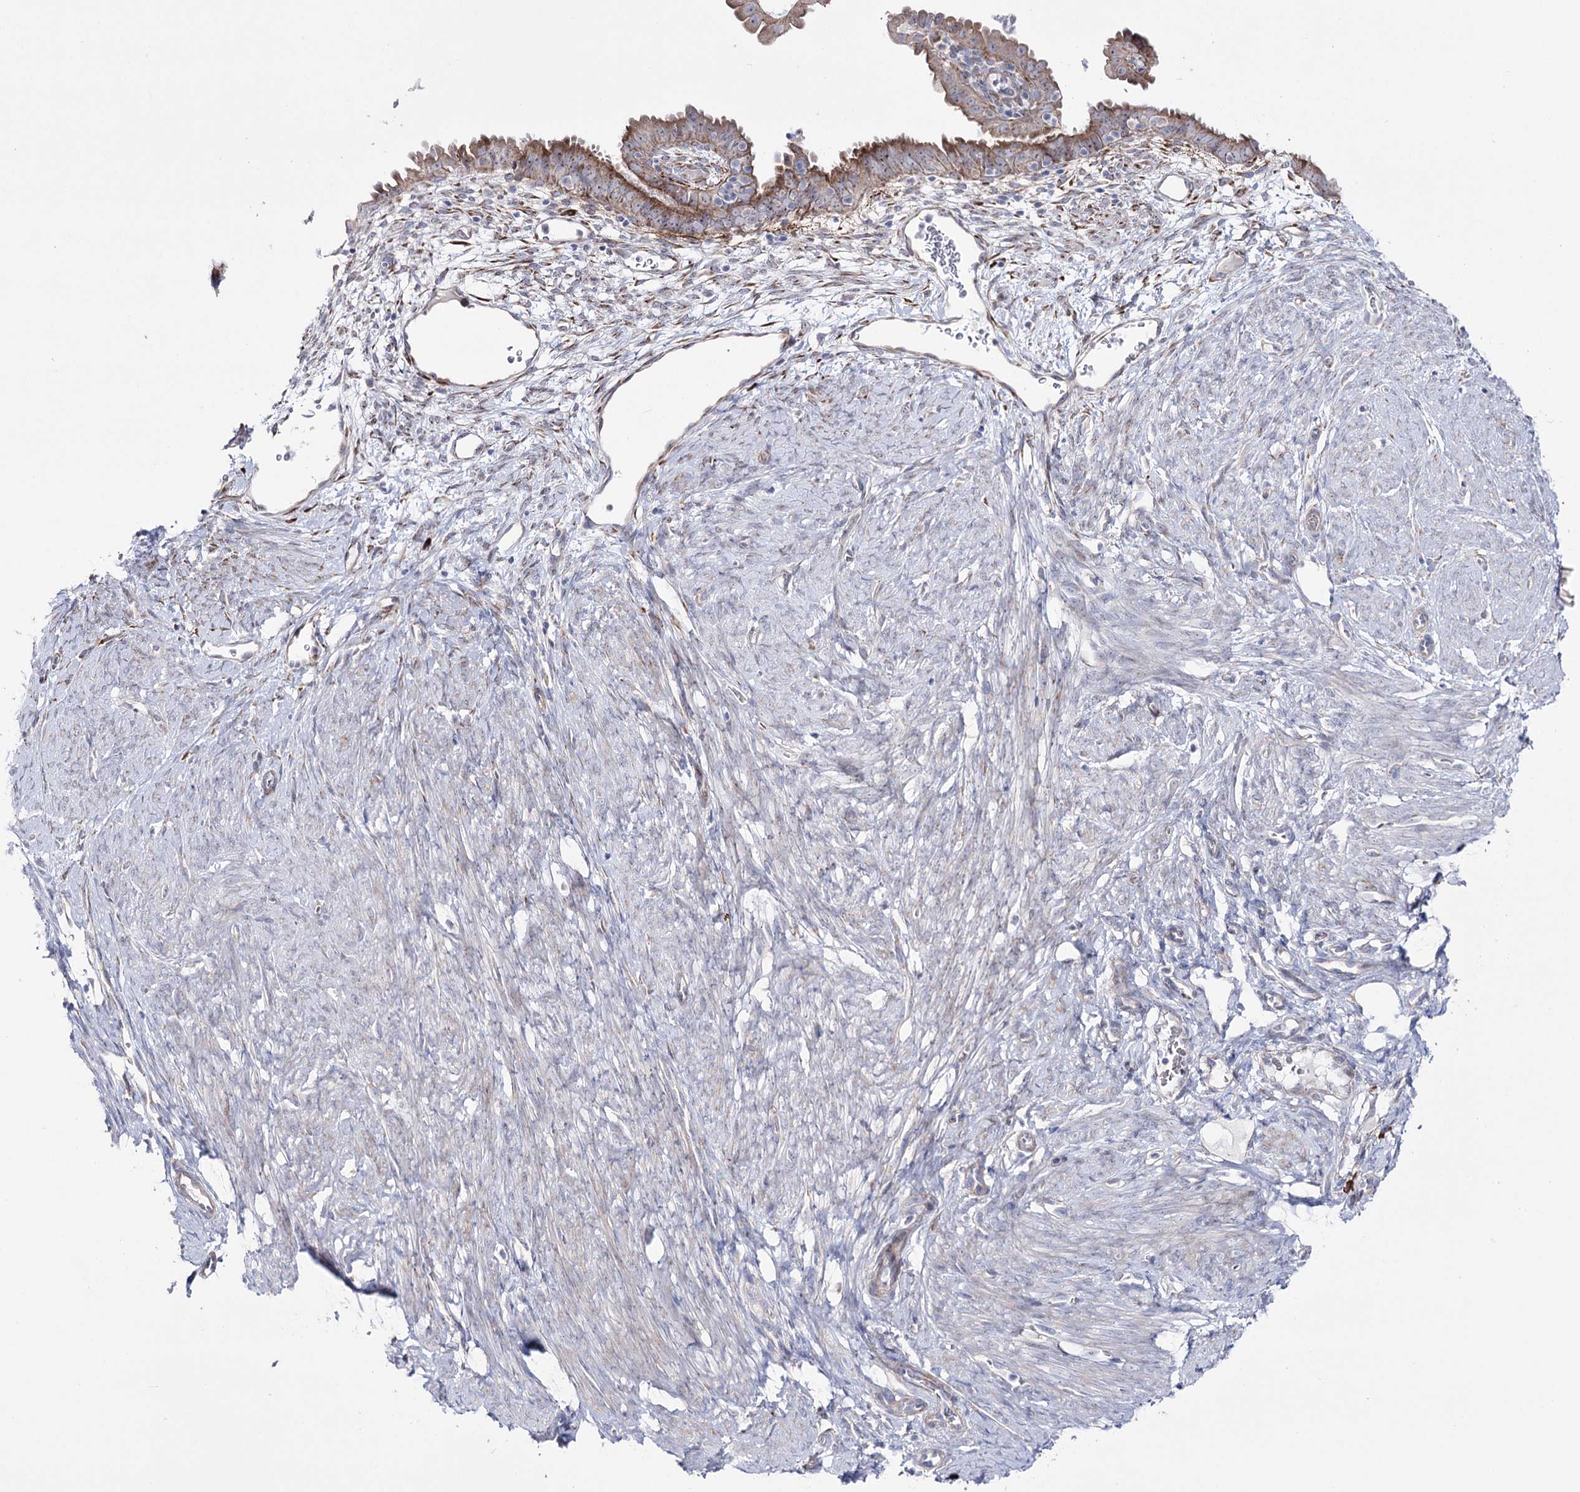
{"staining": {"intensity": "moderate", "quantity": "25%-75%", "location": "cytoplasmic/membranous"}, "tissue": "endometrial cancer", "cell_type": "Tumor cells", "image_type": "cancer", "snomed": [{"axis": "morphology", "description": "Adenocarcinoma, NOS"}, {"axis": "topography", "description": "Endometrium"}], "caption": "Endometrial adenocarcinoma stained for a protein (brown) reveals moderate cytoplasmic/membranous positive expression in about 25%-75% of tumor cells.", "gene": "METTL5", "patient": {"sex": "female", "age": 51}}